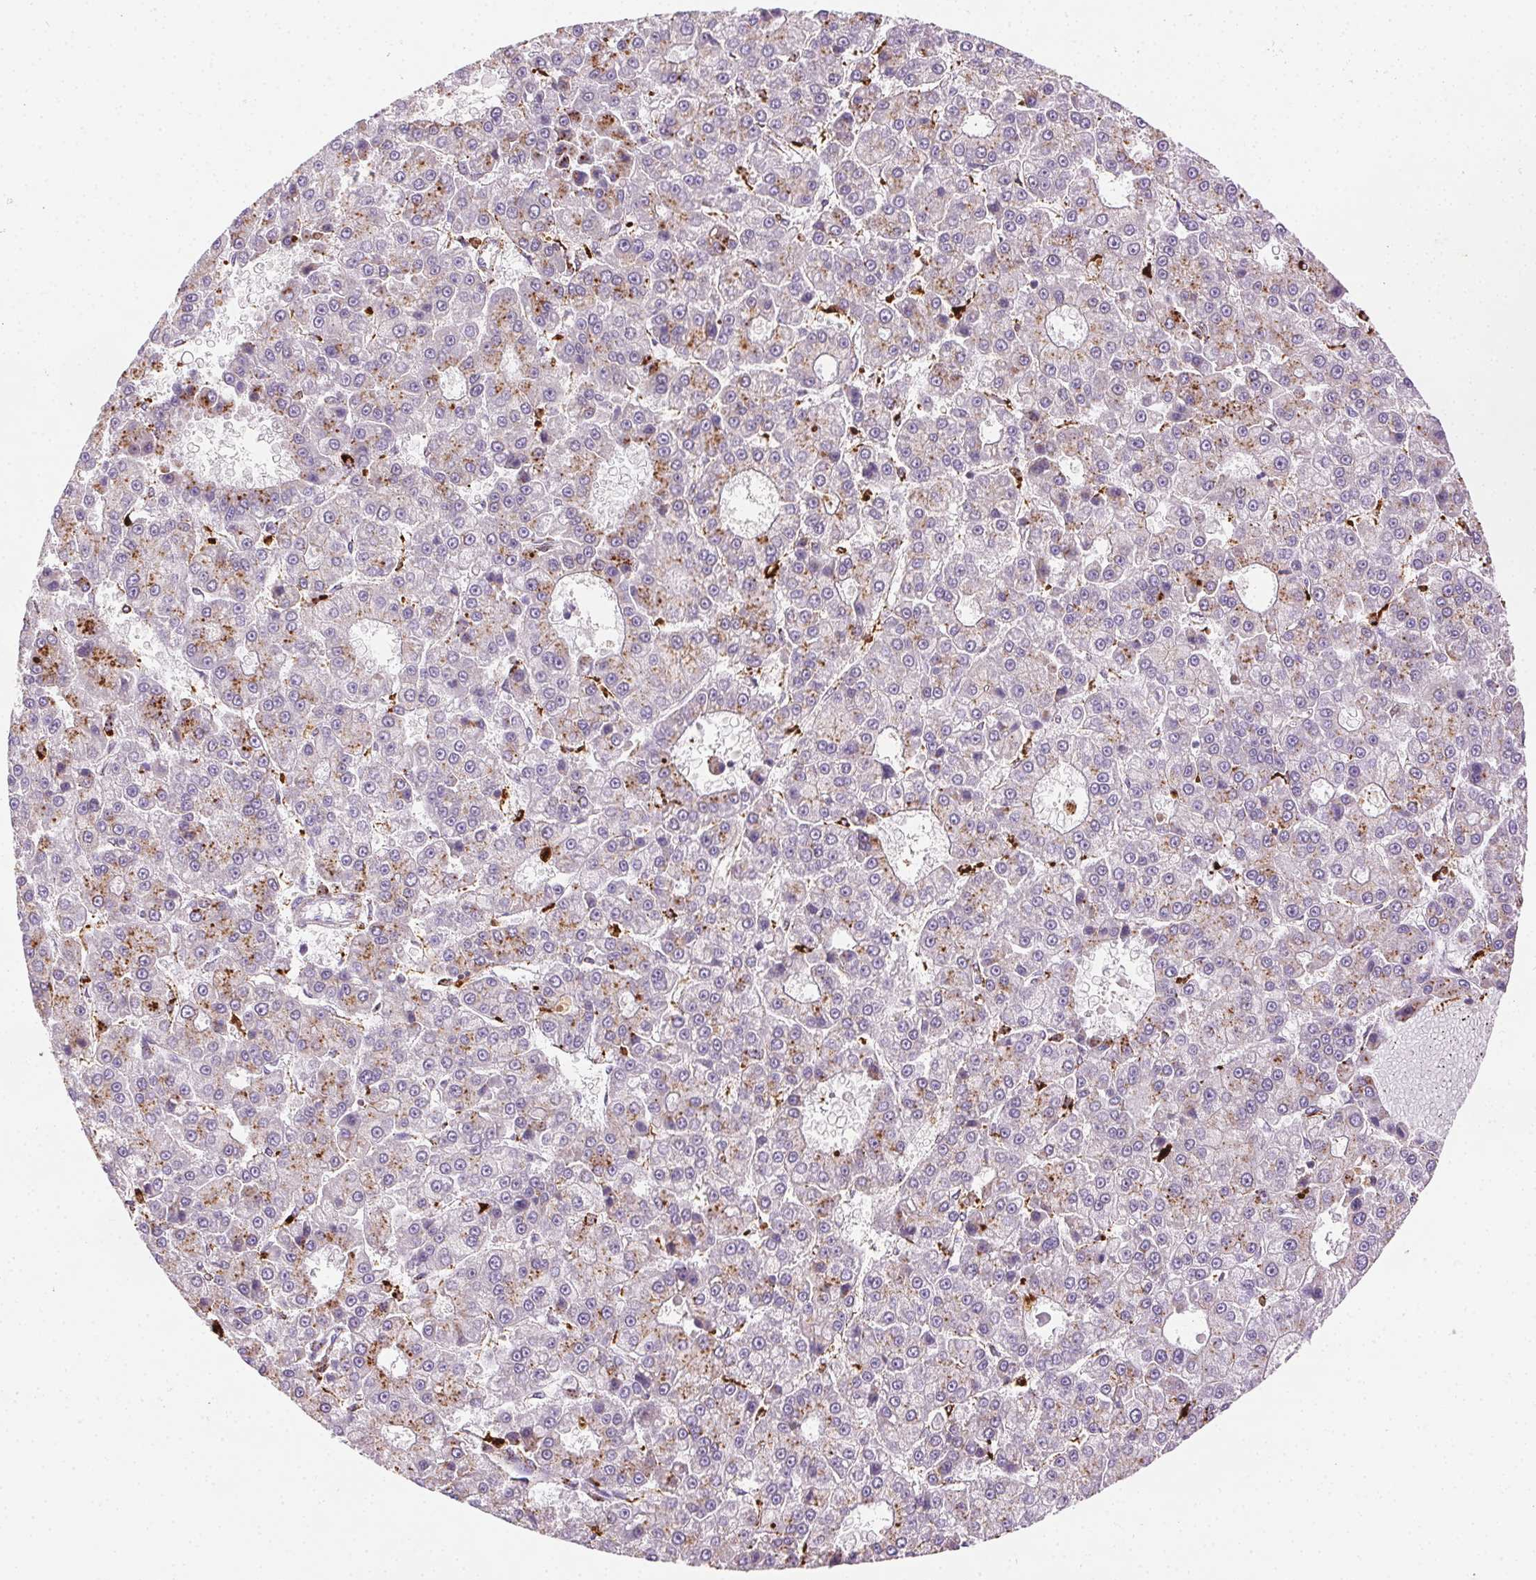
{"staining": {"intensity": "moderate", "quantity": "<25%", "location": "cytoplasmic/membranous"}, "tissue": "liver cancer", "cell_type": "Tumor cells", "image_type": "cancer", "snomed": [{"axis": "morphology", "description": "Carcinoma, Hepatocellular, NOS"}, {"axis": "topography", "description": "Liver"}], "caption": "Moderate cytoplasmic/membranous positivity for a protein is appreciated in approximately <25% of tumor cells of liver hepatocellular carcinoma using immunohistochemistry.", "gene": "SCPEP1", "patient": {"sex": "male", "age": 70}}